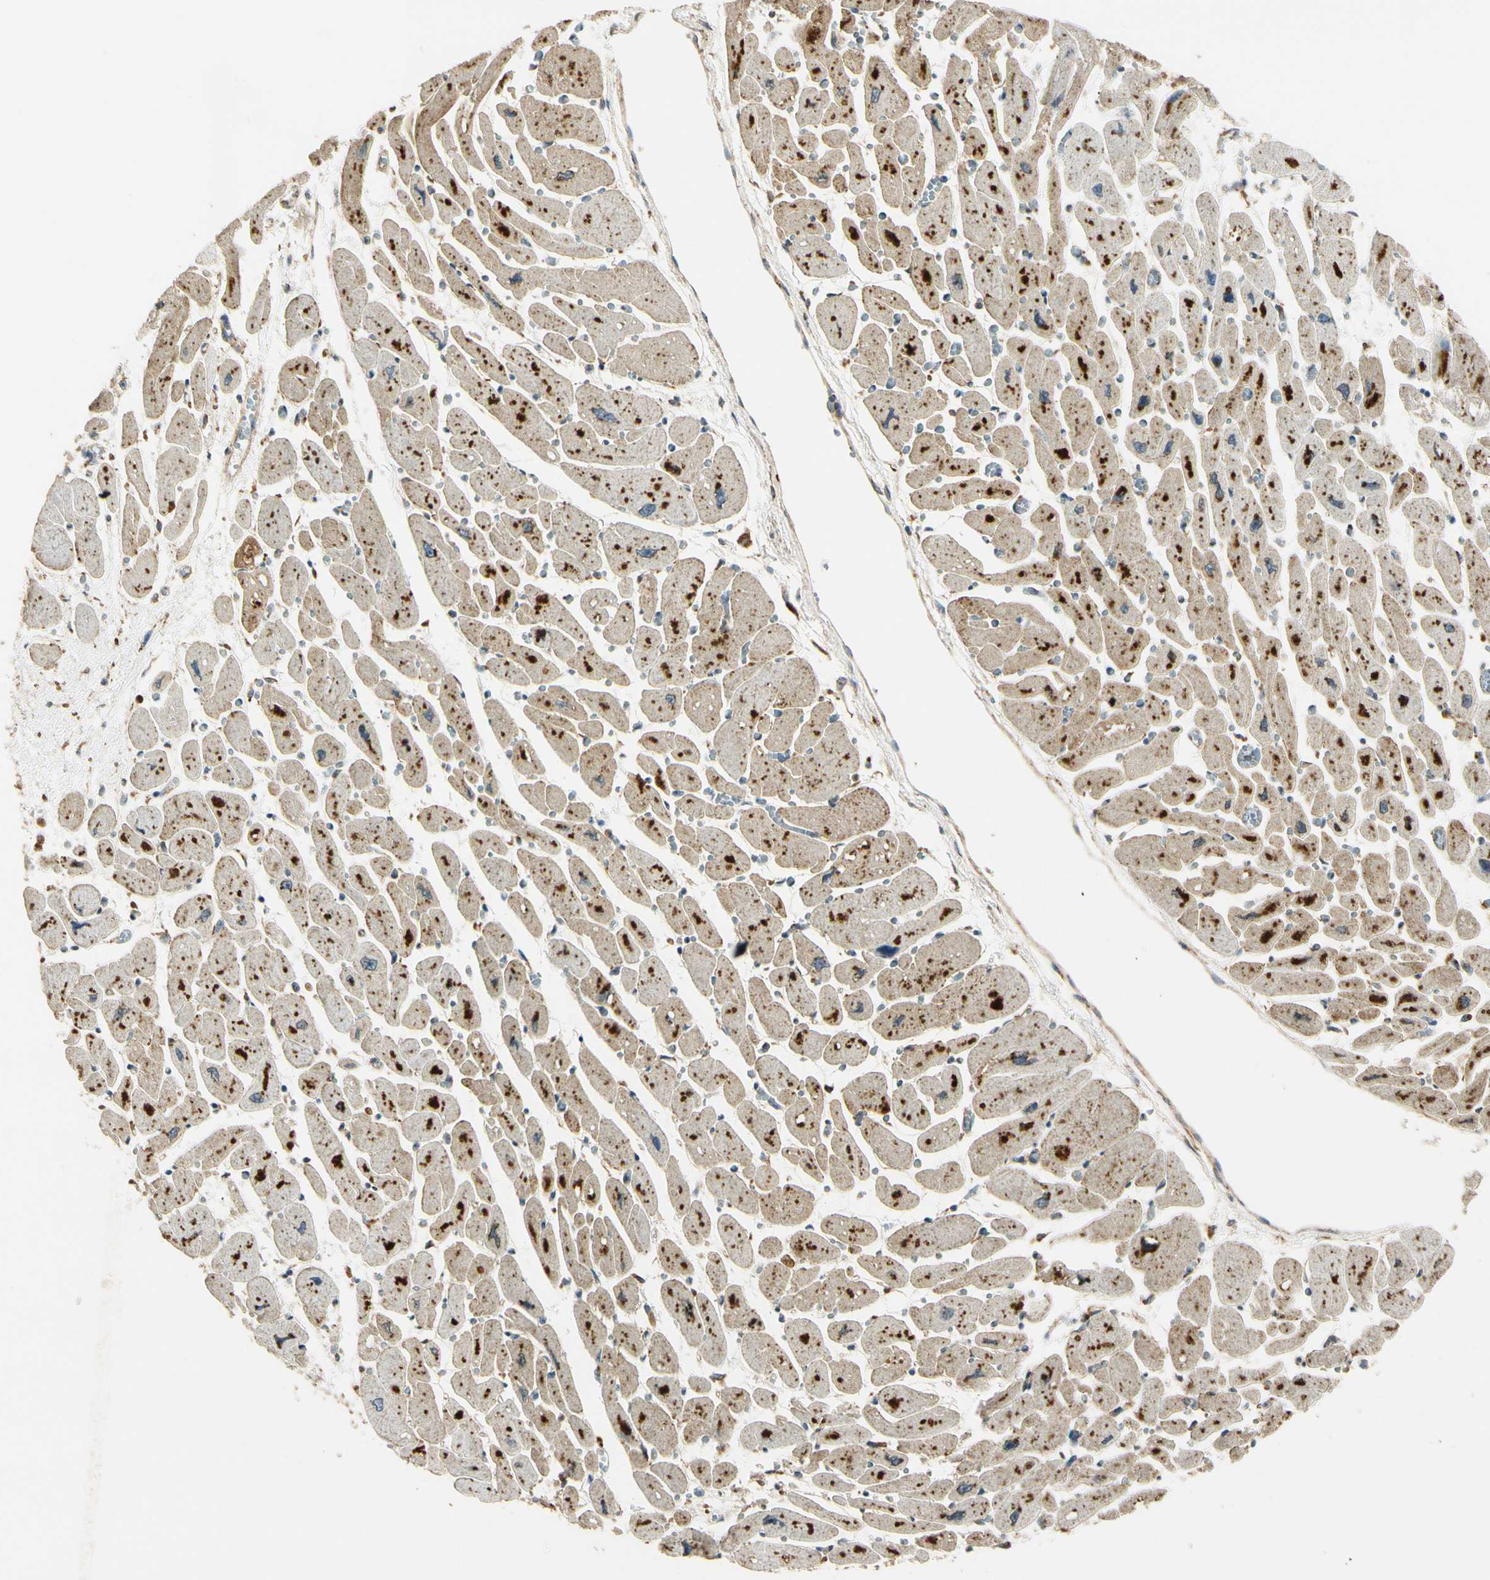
{"staining": {"intensity": "strong", "quantity": ">75%", "location": "cytoplasmic/membranous"}, "tissue": "heart muscle", "cell_type": "Cardiomyocytes", "image_type": "normal", "snomed": [{"axis": "morphology", "description": "Normal tissue, NOS"}, {"axis": "topography", "description": "Heart"}], "caption": "Immunohistochemistry of normal heart muscle exhibits high levels of strong cytoplasmic/membranous expression in about >75% of cardiomyocytes. The protein of interest is stained brown, and the nuclei are stained in blue (DAB (3,3'-diaminobenzidine) IHC with brightfield microscopy, high magnification).", "gene": "LAMTOR1", "patient": {"sex": "female", "age": 54}}